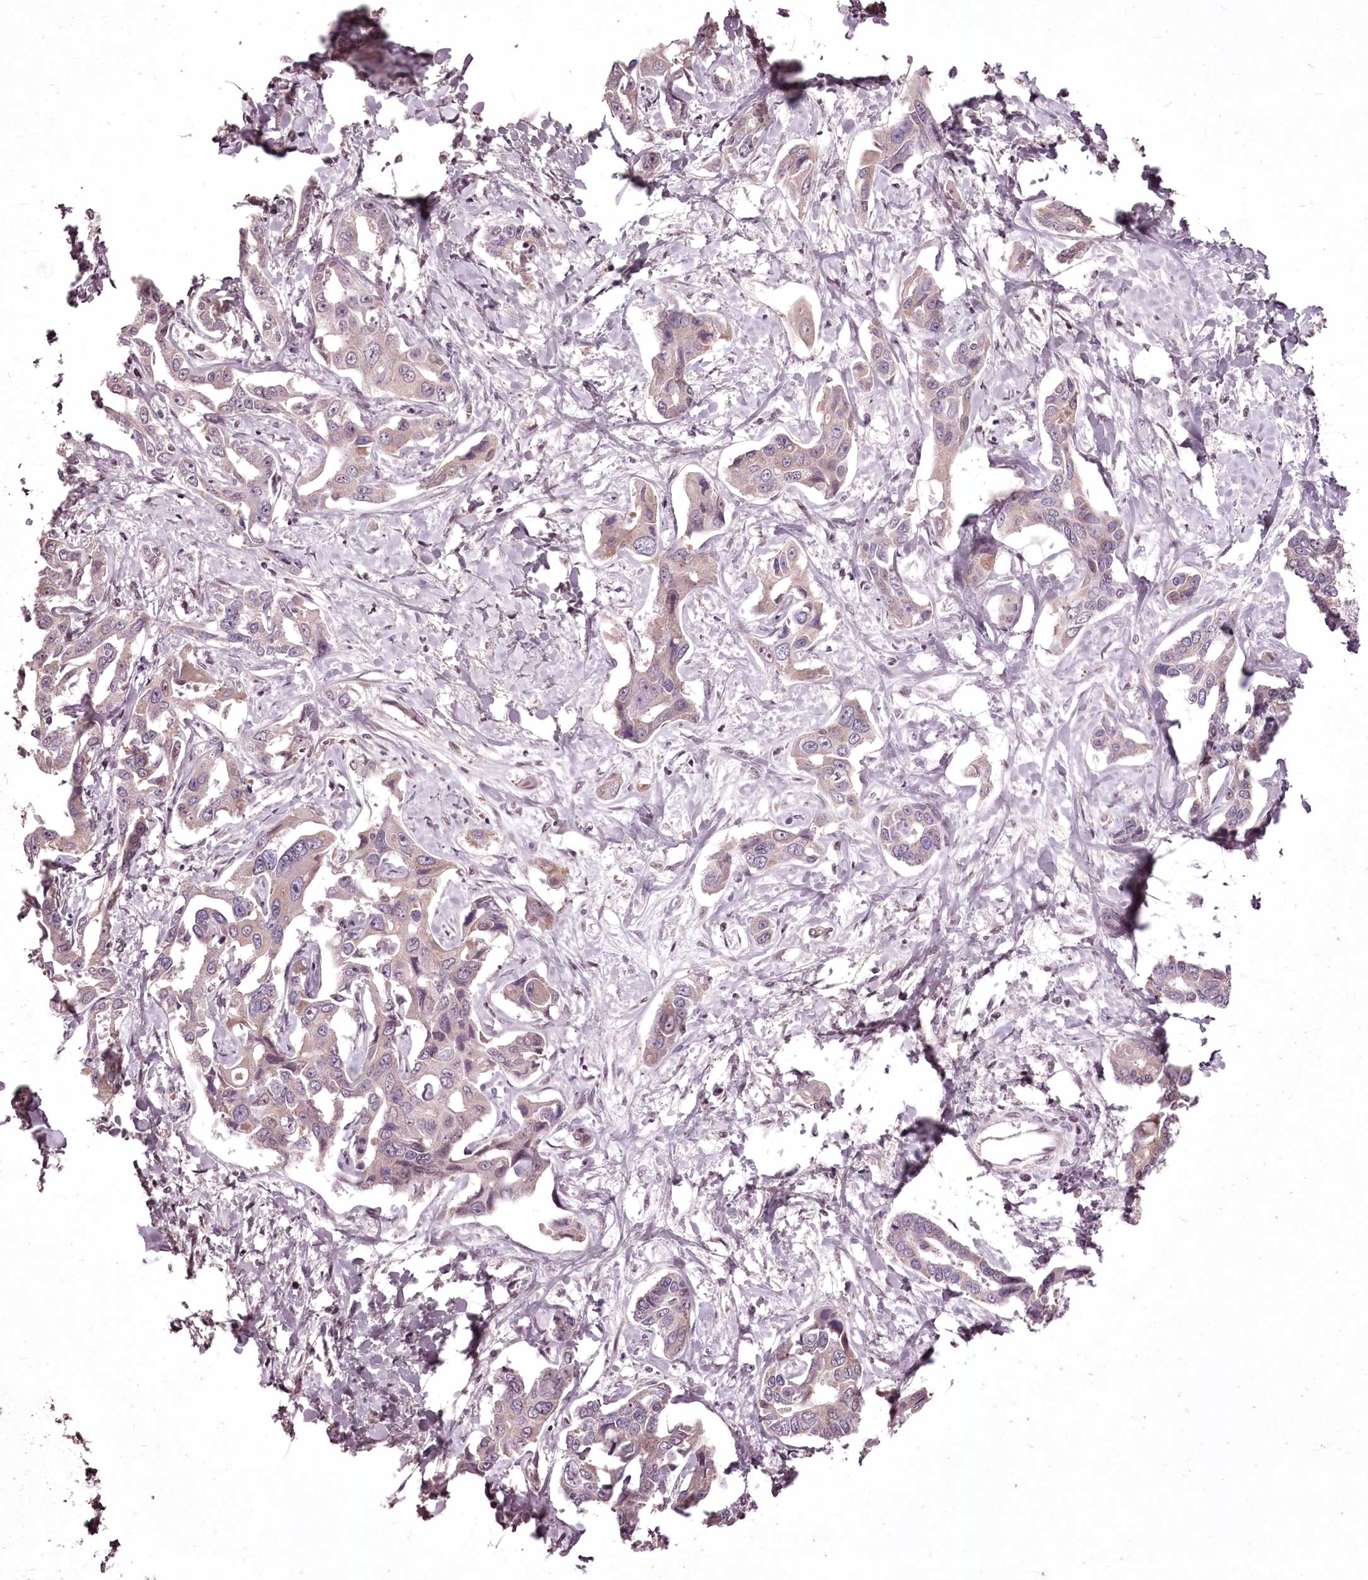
{"staining": {"intensity": "weak", "quantity": "<25%", "location": "cytoplasmic/membranous,nuclear"}, "tissue": "liver cancer", "cell_type": "Tumor cells", "image_type": "cancer", "snomed": [{"axis": "morphology", "description": "Cholangiocarcinoma"}, {"axis": "topography", "description": "Liver"}], "caption": "A histopathology image of human liver cancer is negative for staining in tumor cells. (DAB (3,3'-diaminobenzidine) IHC, high magnification).", "gene": "ADRA1D", "patient": {"sex": "male", "age": 59}}